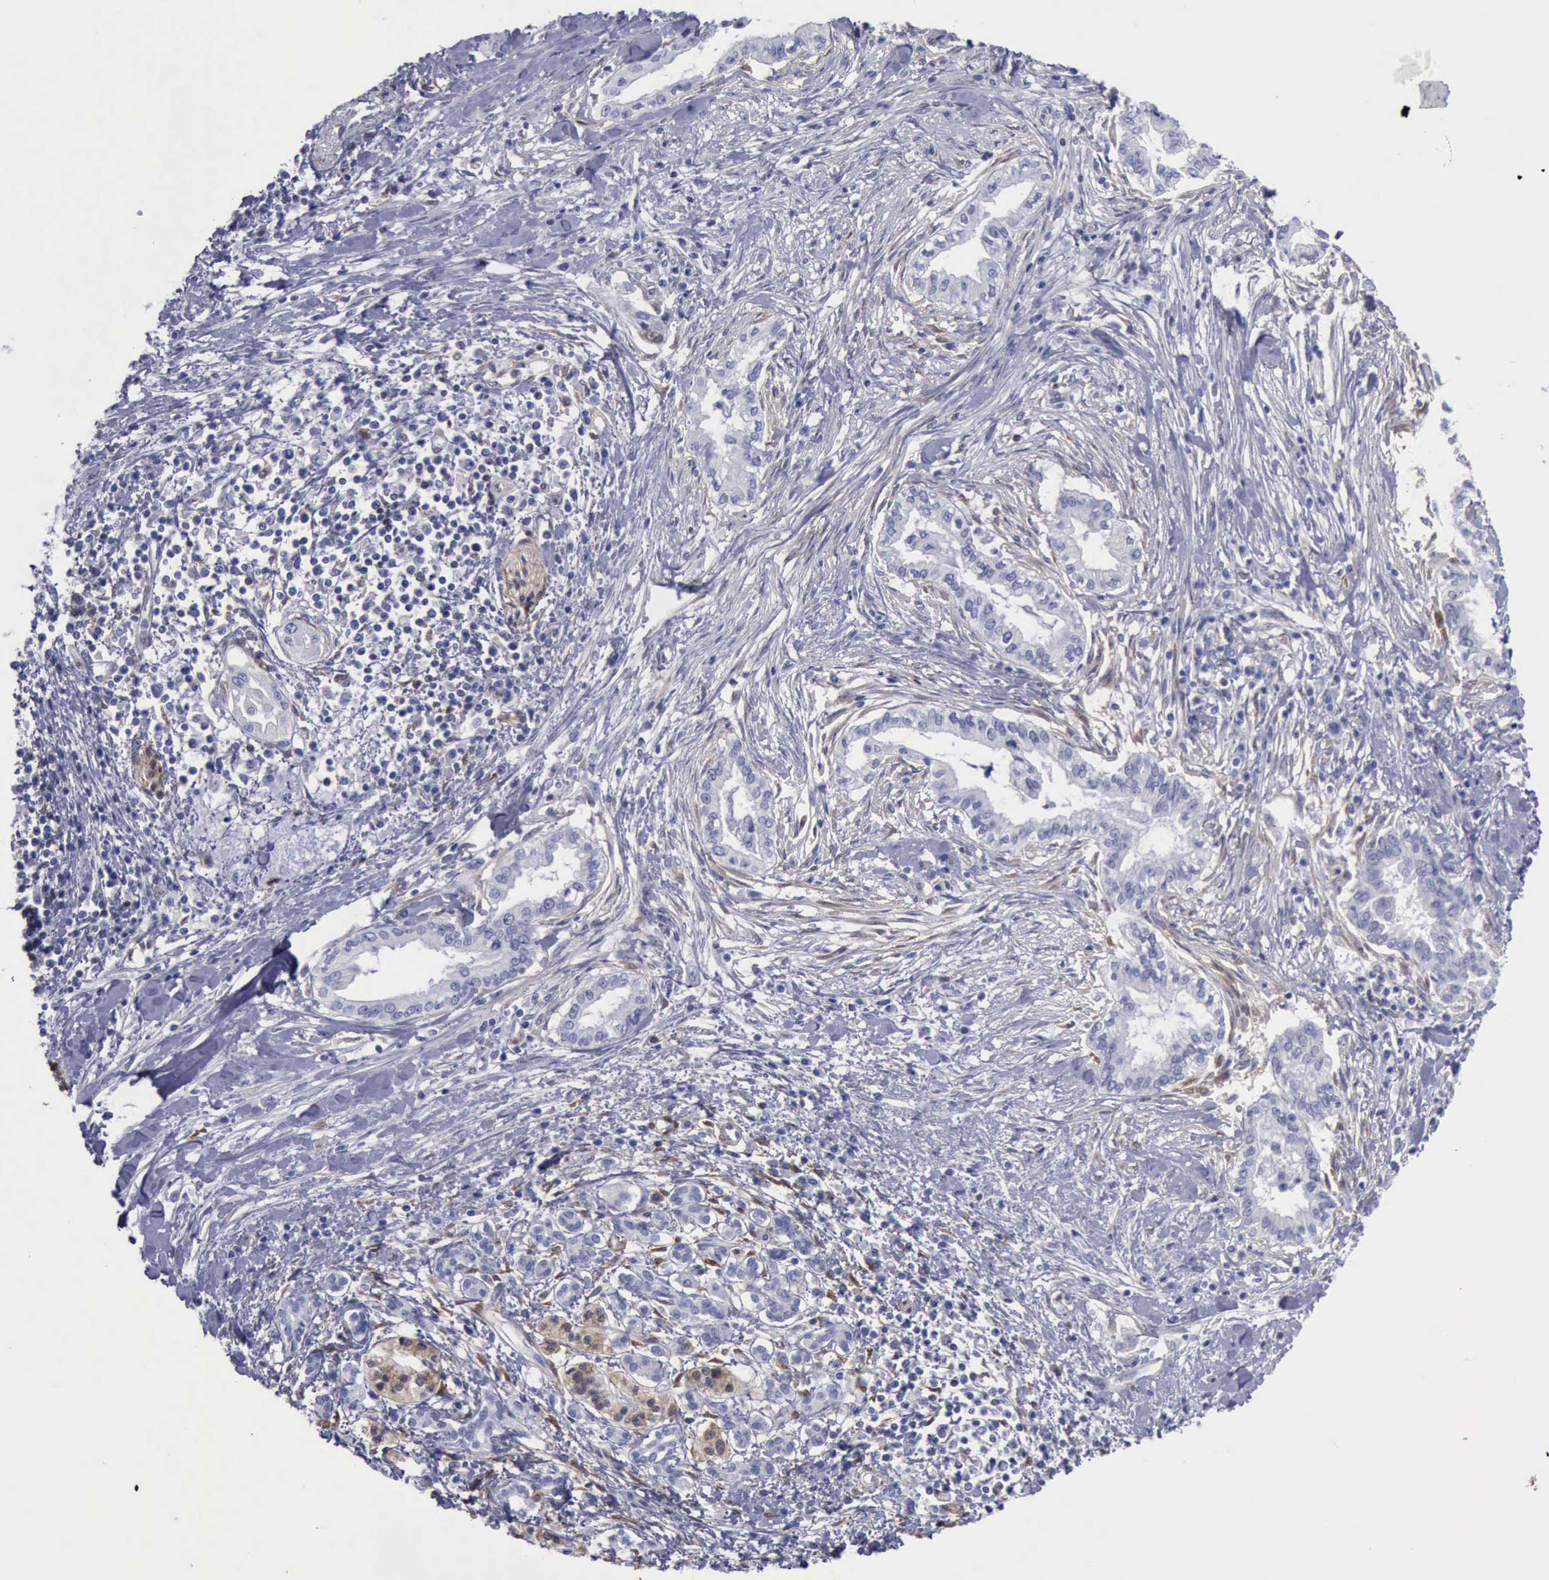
{"staining": {"intensity": "negative", "quantity": "none", "location": "none"}, "tissue": "pancreatic cancer", "cell_type": "Tumor cells", "image_type": "cancer", "snomed": [{"axis": "morphology", "description": "Adenocarcinoma, NOS"}, {"axis": "topography", "description": "Pancreas"}], "caption": "Tumor cells show no significant expression in pancreatic cancer (adenocarcinoma). (IHC, brightfield microscopy, high magnification).", "gene": "FHL1", "patient": {"sex": "female", "age": 64}}